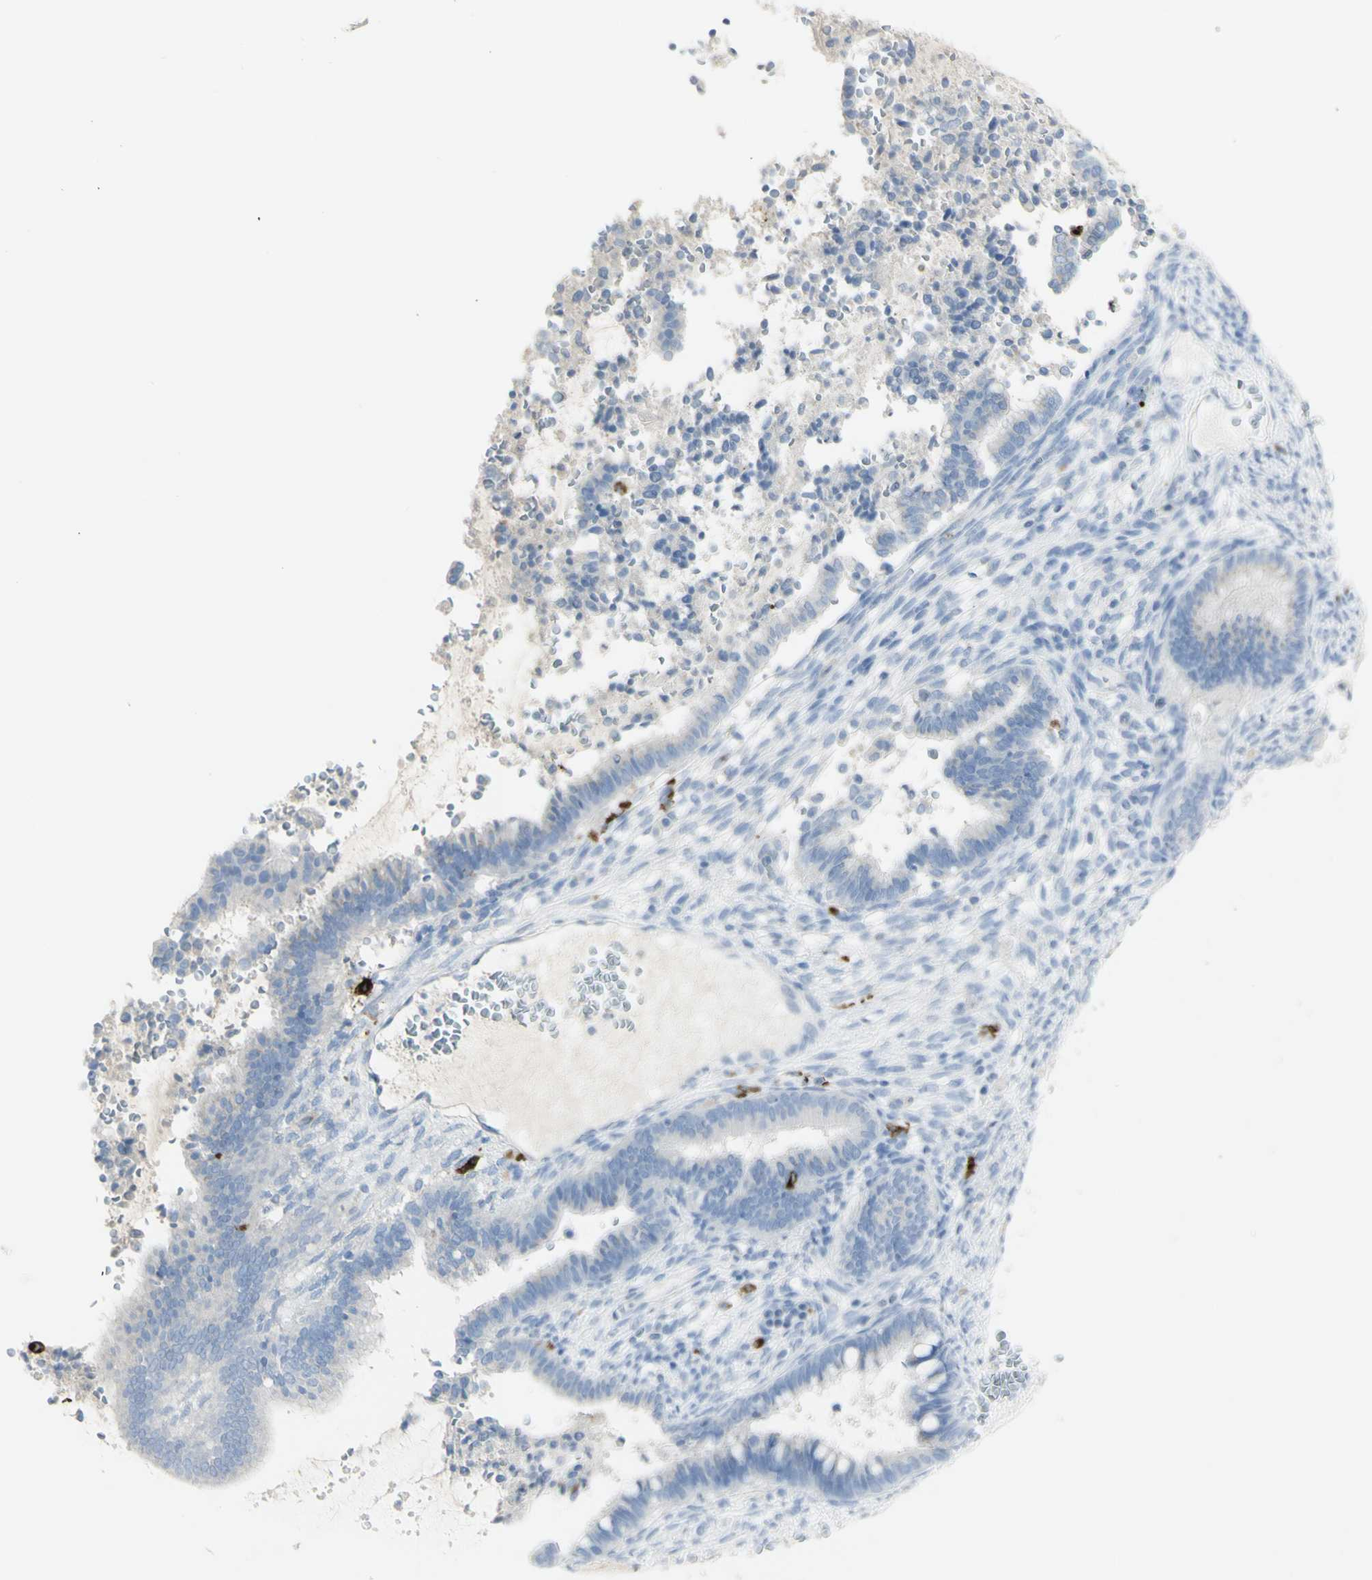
{"staining": {"intensity": "negative", "quantity": "none", "location": "none"}, "tissue": "cervical cancer", "cell_type": "Tumor cells", "image_type": "cancer", "snomed": [{"axis": "morphology", "description": "Adenocarcinoma, NOS"}, {"axis": "topography", "description": "Cervix"}], "caption": "Human cervical adenocarcinoma stained for a protein using immunohistochemistry reveals no positivity in tumor cells.", "gene": "CD207", "patient": {"sex": "female", "age": 44}}